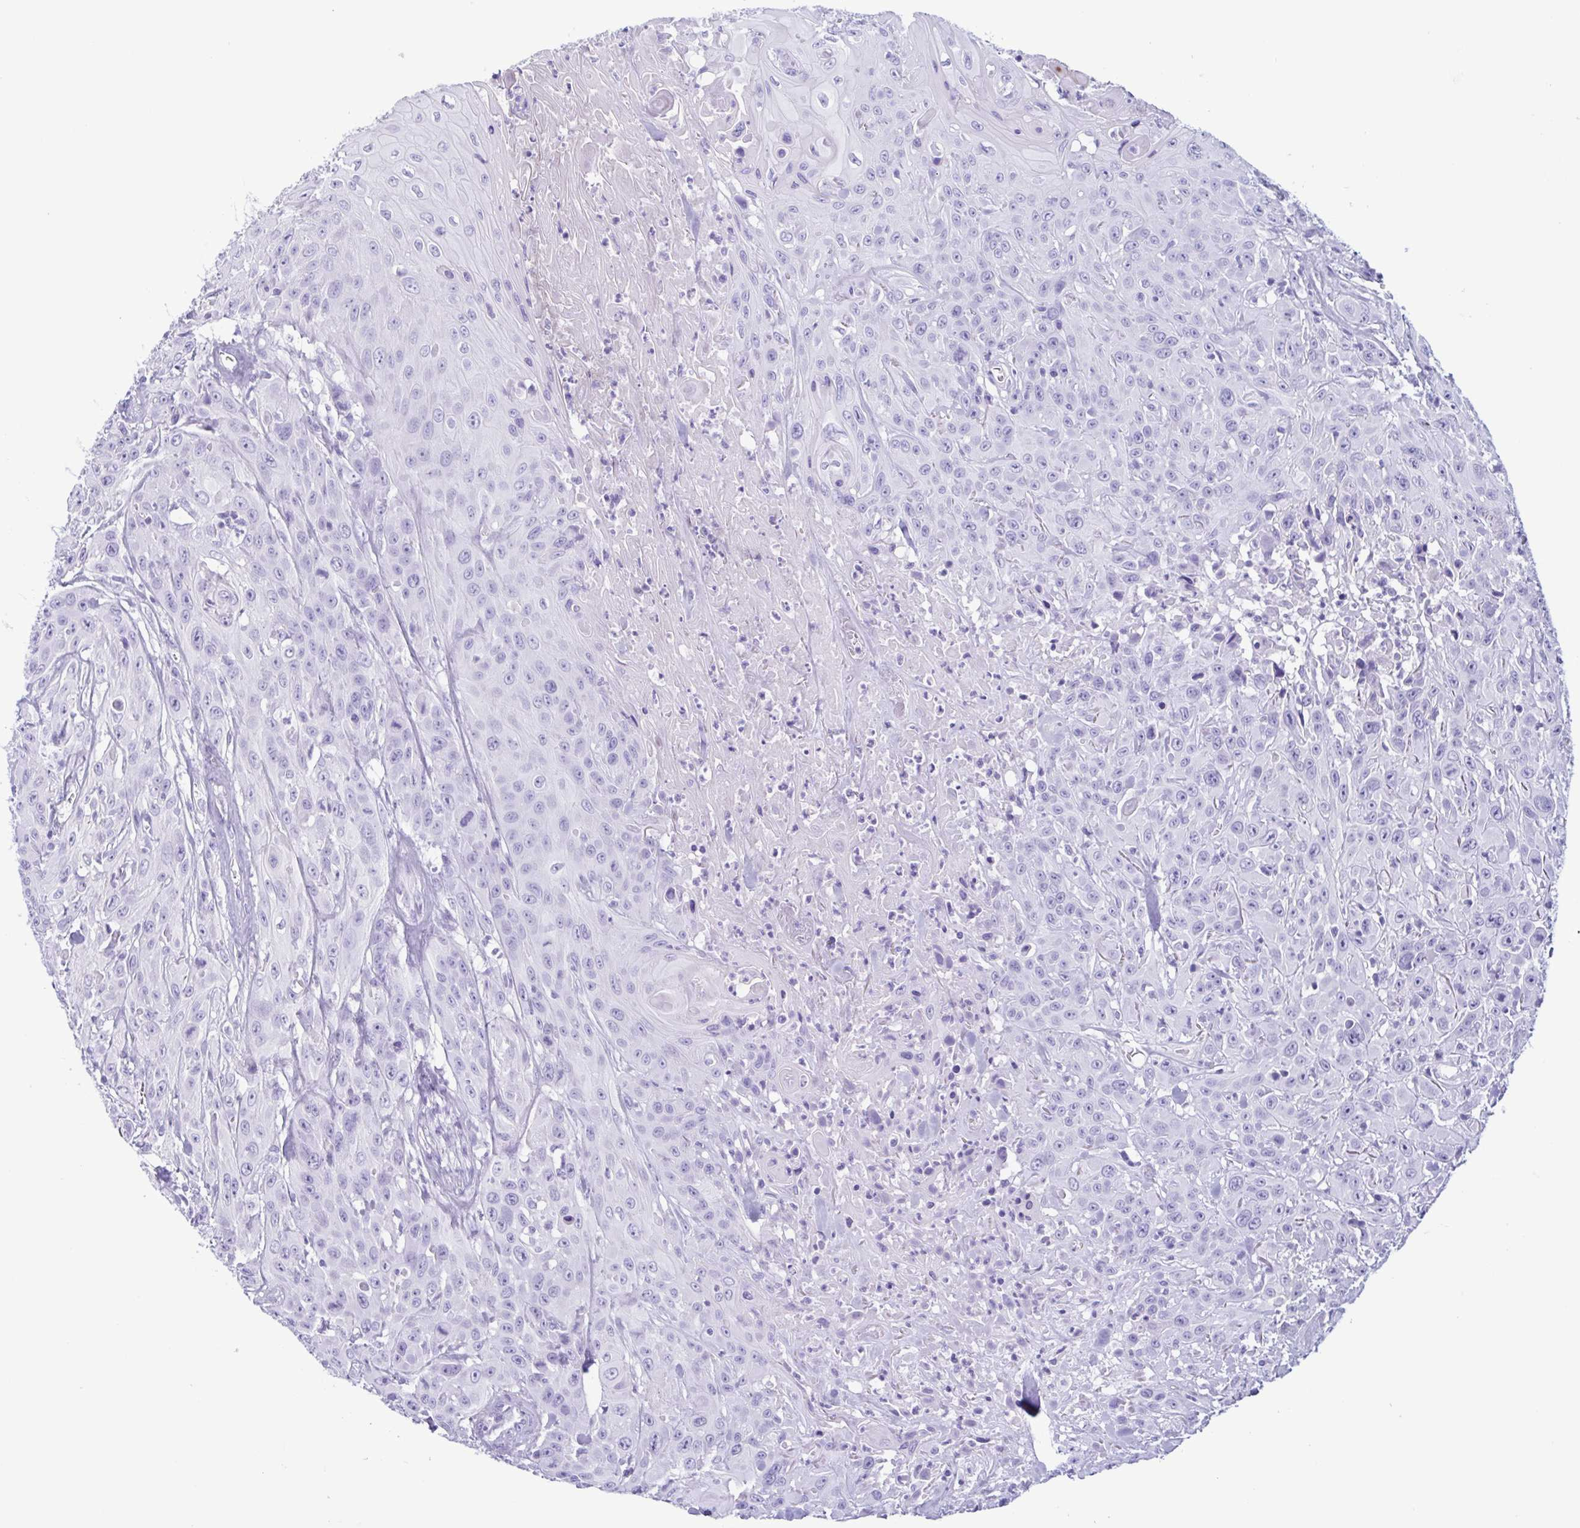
{"staining": {"intensity": "negative", "quantity": "none", "location": "none"}, "tissue": "head and neck cancer", "cell_type": "Tumor cells", "image_type": "cancer", "snomed": [{"axis": "morphology", "description": "Squamous cell carcinoma, NOS"}, {"axis": "topography", "description": "Skin"}, {"axis": "topography", "description": "Head-Neck"}], "caption": "This is a image of immunohistochemistry (IHC) staining of head and neck squamous cell carcinoma, which shows no staining in tumor cells.", "gene": "LTF", "patient": {"sex": "male", "age": 80}}